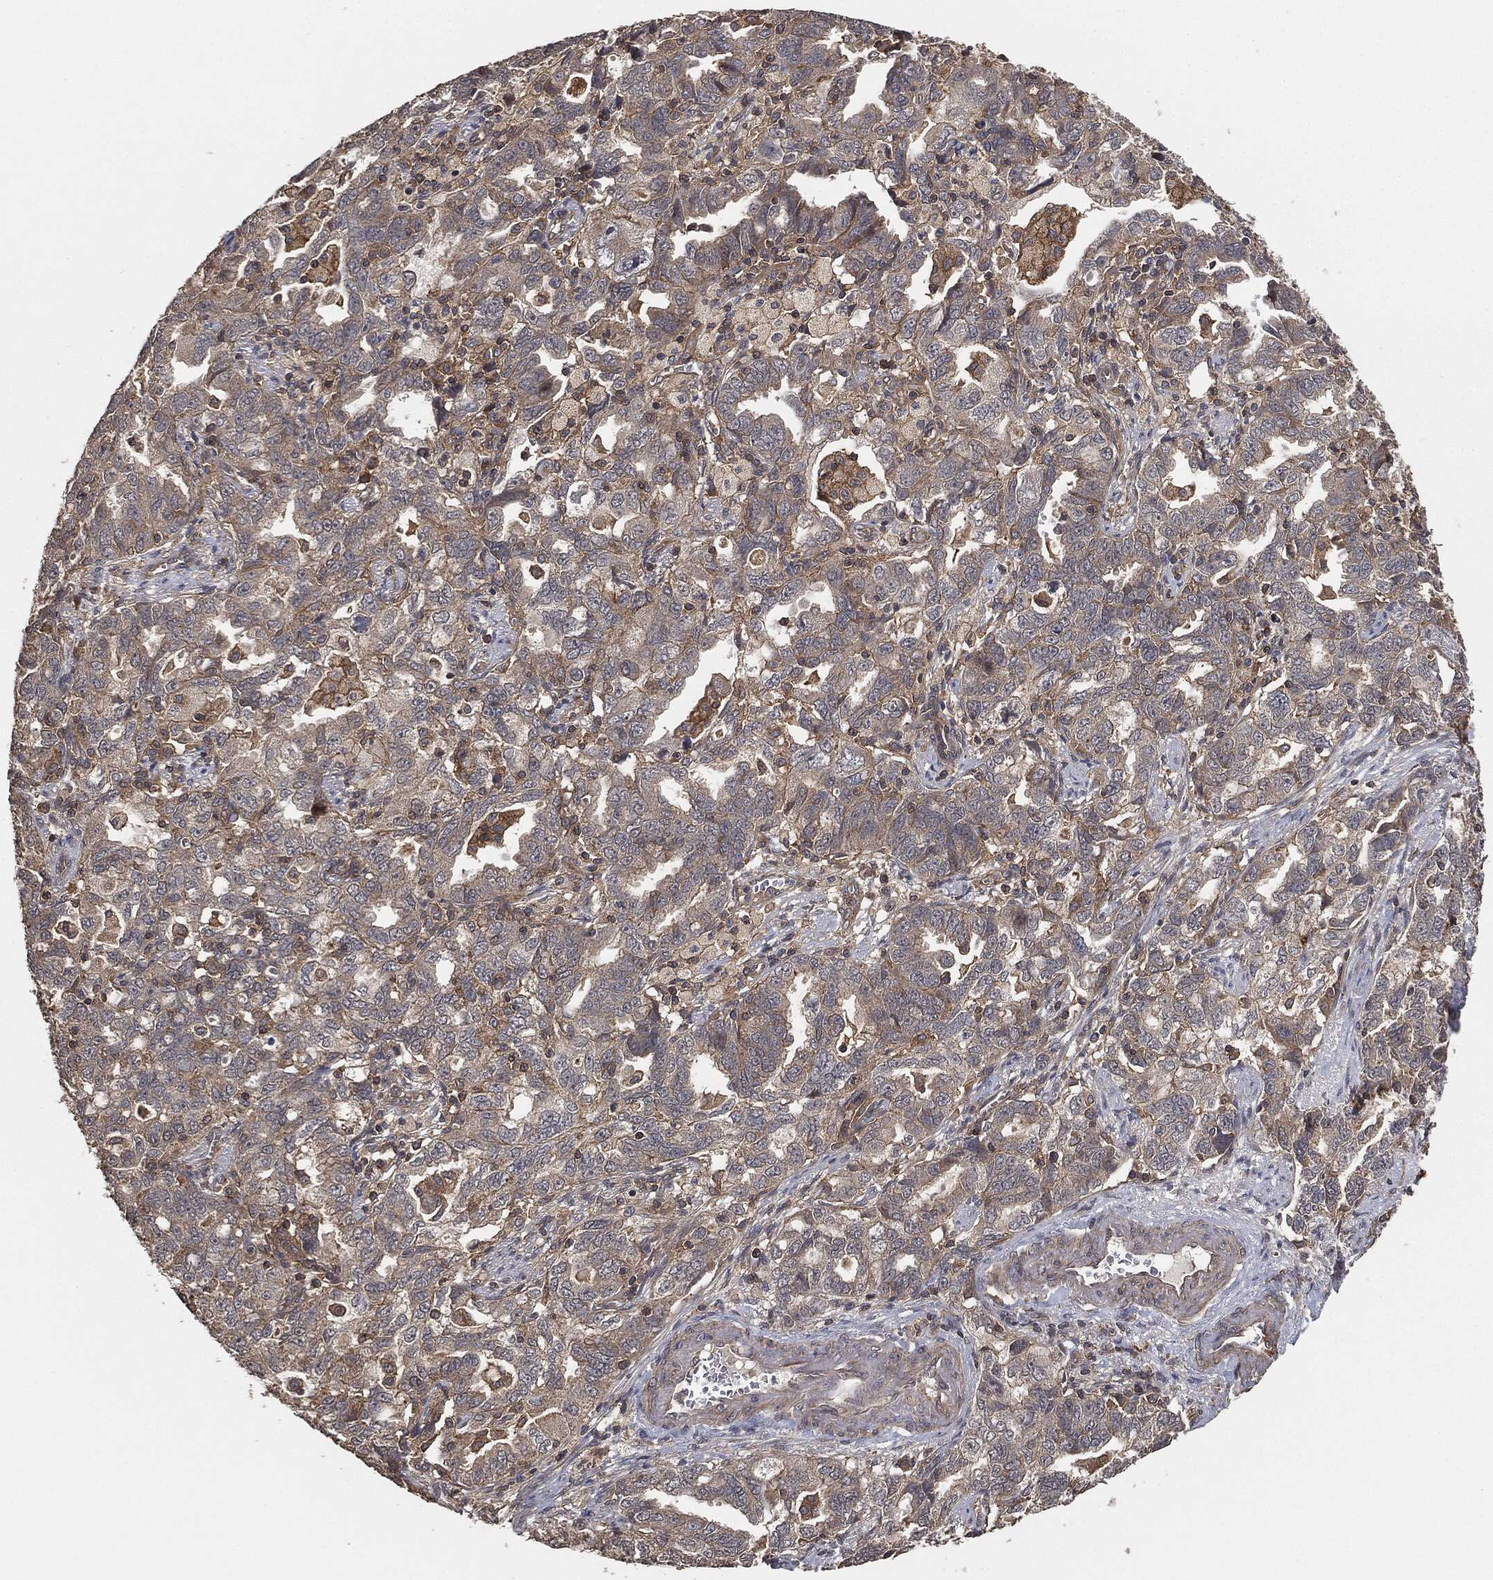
{"staining": {"intensity": "weak", "quantity": "<25%", "location": "cytoplasmic/membranous"}, "tissue": "ovarian cancer", "cell_type": "Tumor cells", "image_type": "cancer", "snomed": [{"axis": "morphology", "description": "Cystadenocarcinoma, serous, NOS"}, {"axis": "topography", "description": "Ovary"}], "caption": "This is a histopathology image of immunohistochemistry staining of serous cystadenocarcinoma (ovarian), which shows no expression in tumor cells. Nuclei are stained in blue.", "gene": "ERBIN", "patient": {"sex": "female", "age": 51}}